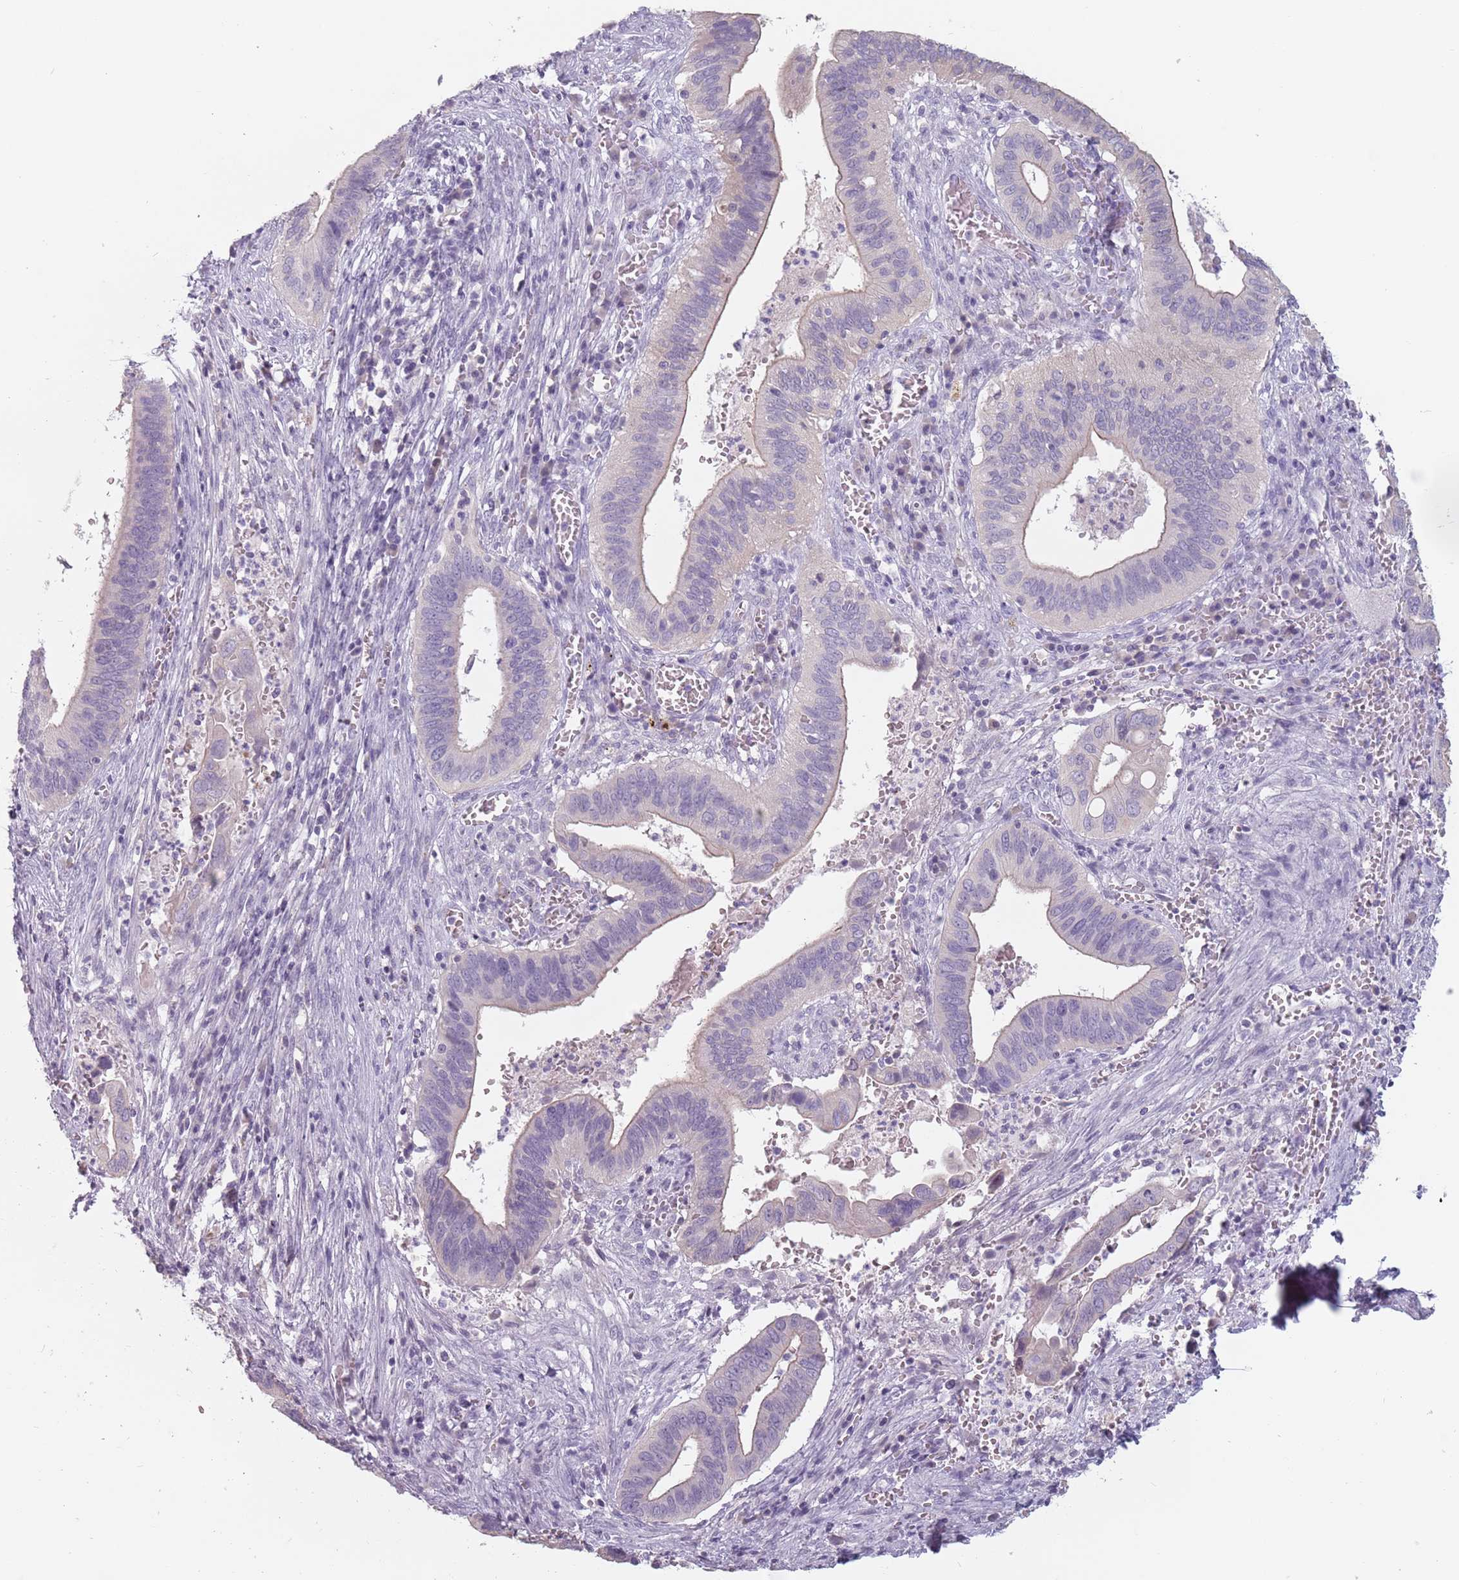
{"staining": {"intensity": "weak", "quantity": "25%-75%", "location": "cytoplasmic/membranous"}, "tissue": "cervical cancer", "cell_type": "Tumor cells", "image_type": "cancer", "snomed": [{"axis": "morphology", "description": "Adenocarcinoma, NOS"}, {"axis": "topography", "description": "Cervix"}], "caption": "The image reveals staining of cervical adenocarcinoma, revealing weak cytoplasmic/membranous protein expression (brown color) within tumor cells.", "gene": "CEP19", "patient": {"sex": "female", "age": 42}}